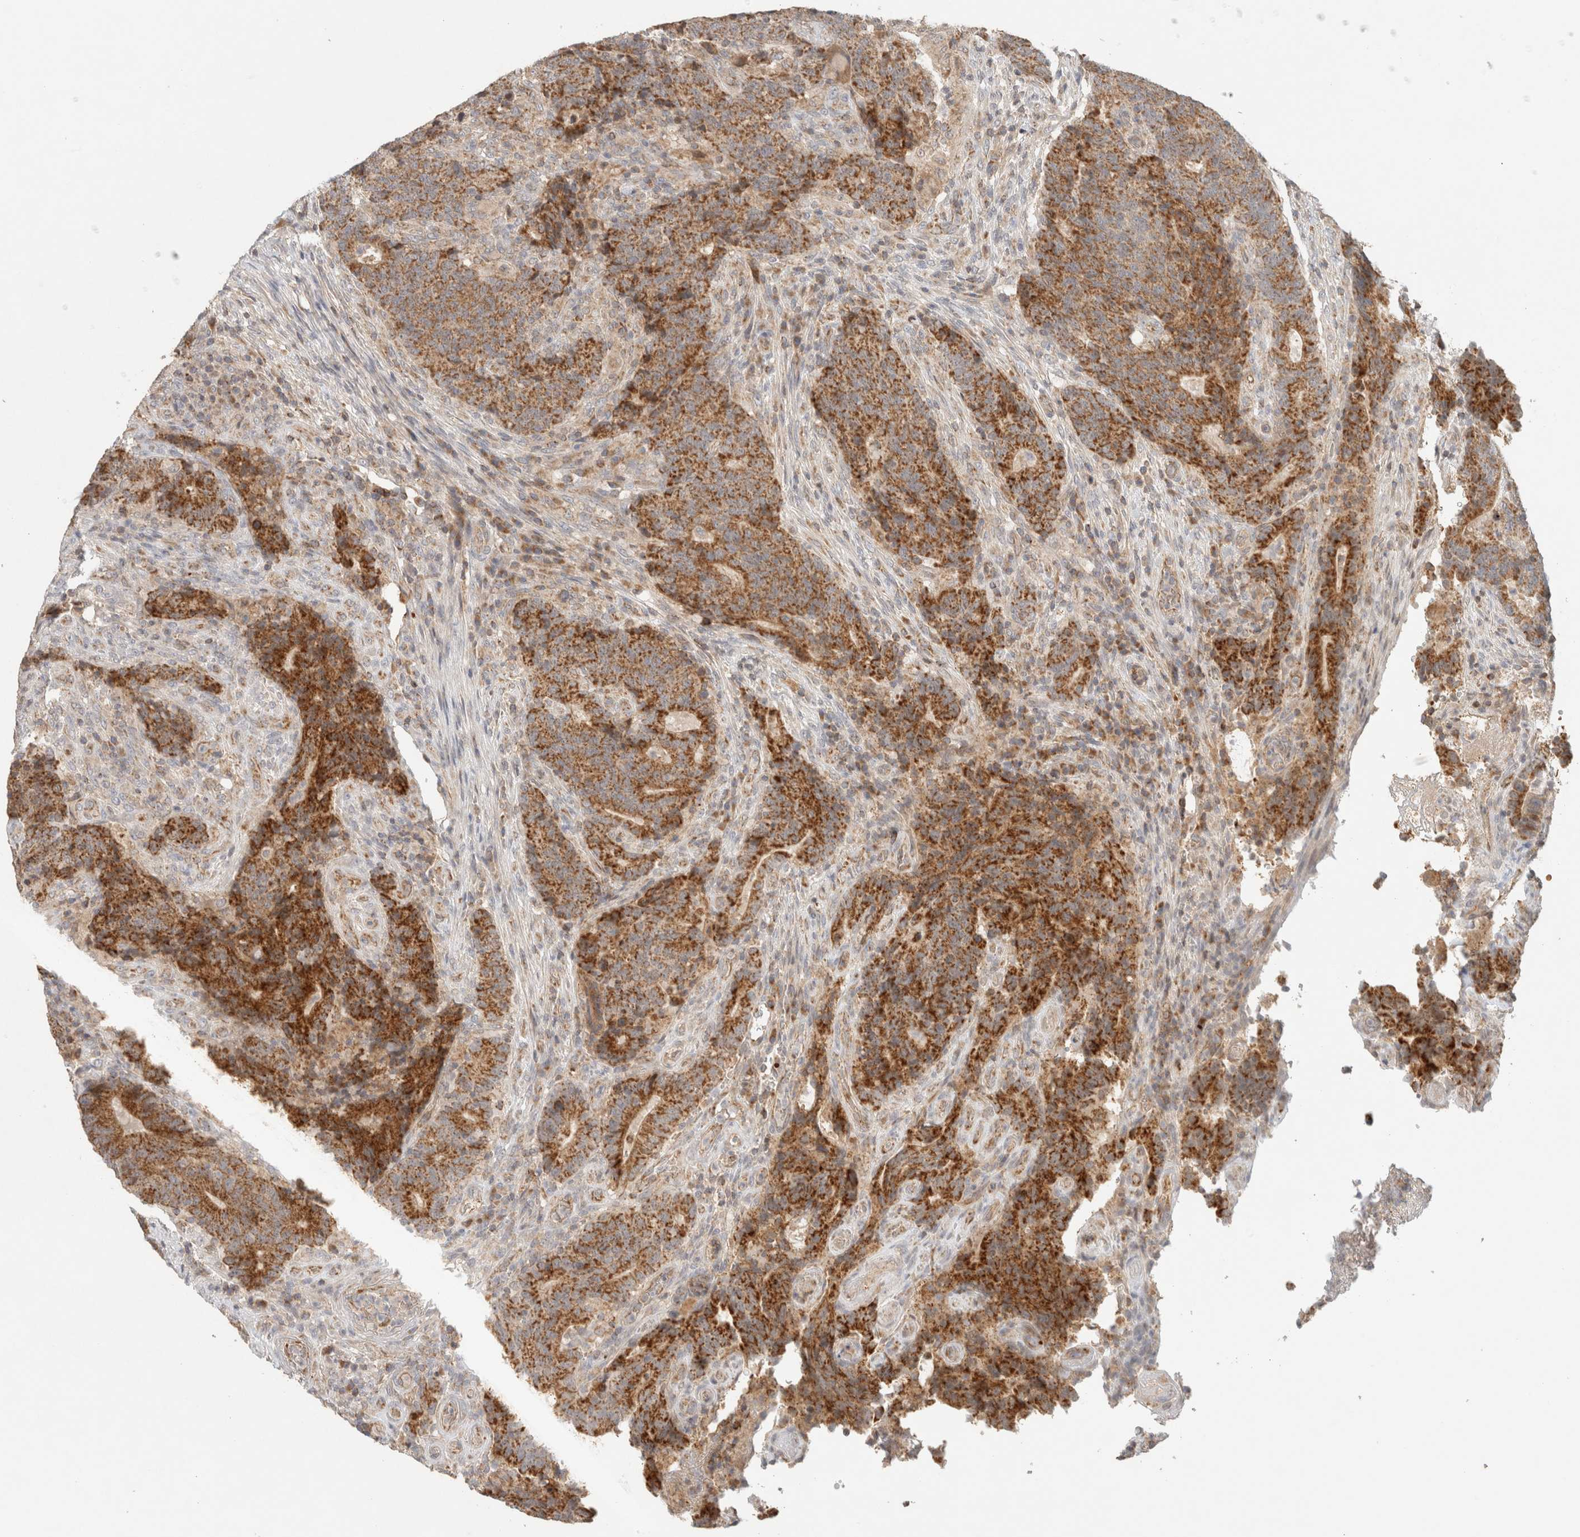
{"staining": {"intensity": "strong", "quantity": ">75%", "location": "cytoplasmic/membranous"}, "tissue": "colorectal cancer", "cell_type": "Tumor cells", "image_type": "cancer", "snomed": [{"axis": "morphology", "description": "Normal tissue, NOS"}, {"axis": "morphology", "description": "Adenocarcinoma, NOS"}, {"axis": "topography", "description": "Colon"}], "caption": "Immunohistochemistry (DAB) staining of human colorectal cancer (adenocarcinoma) exhibits strong cytoplasmic/membranous protein positivity in approximately >75% of tumor cells.", "gene": "MRM3", "patient": {"sex": "female", "age": 75}}